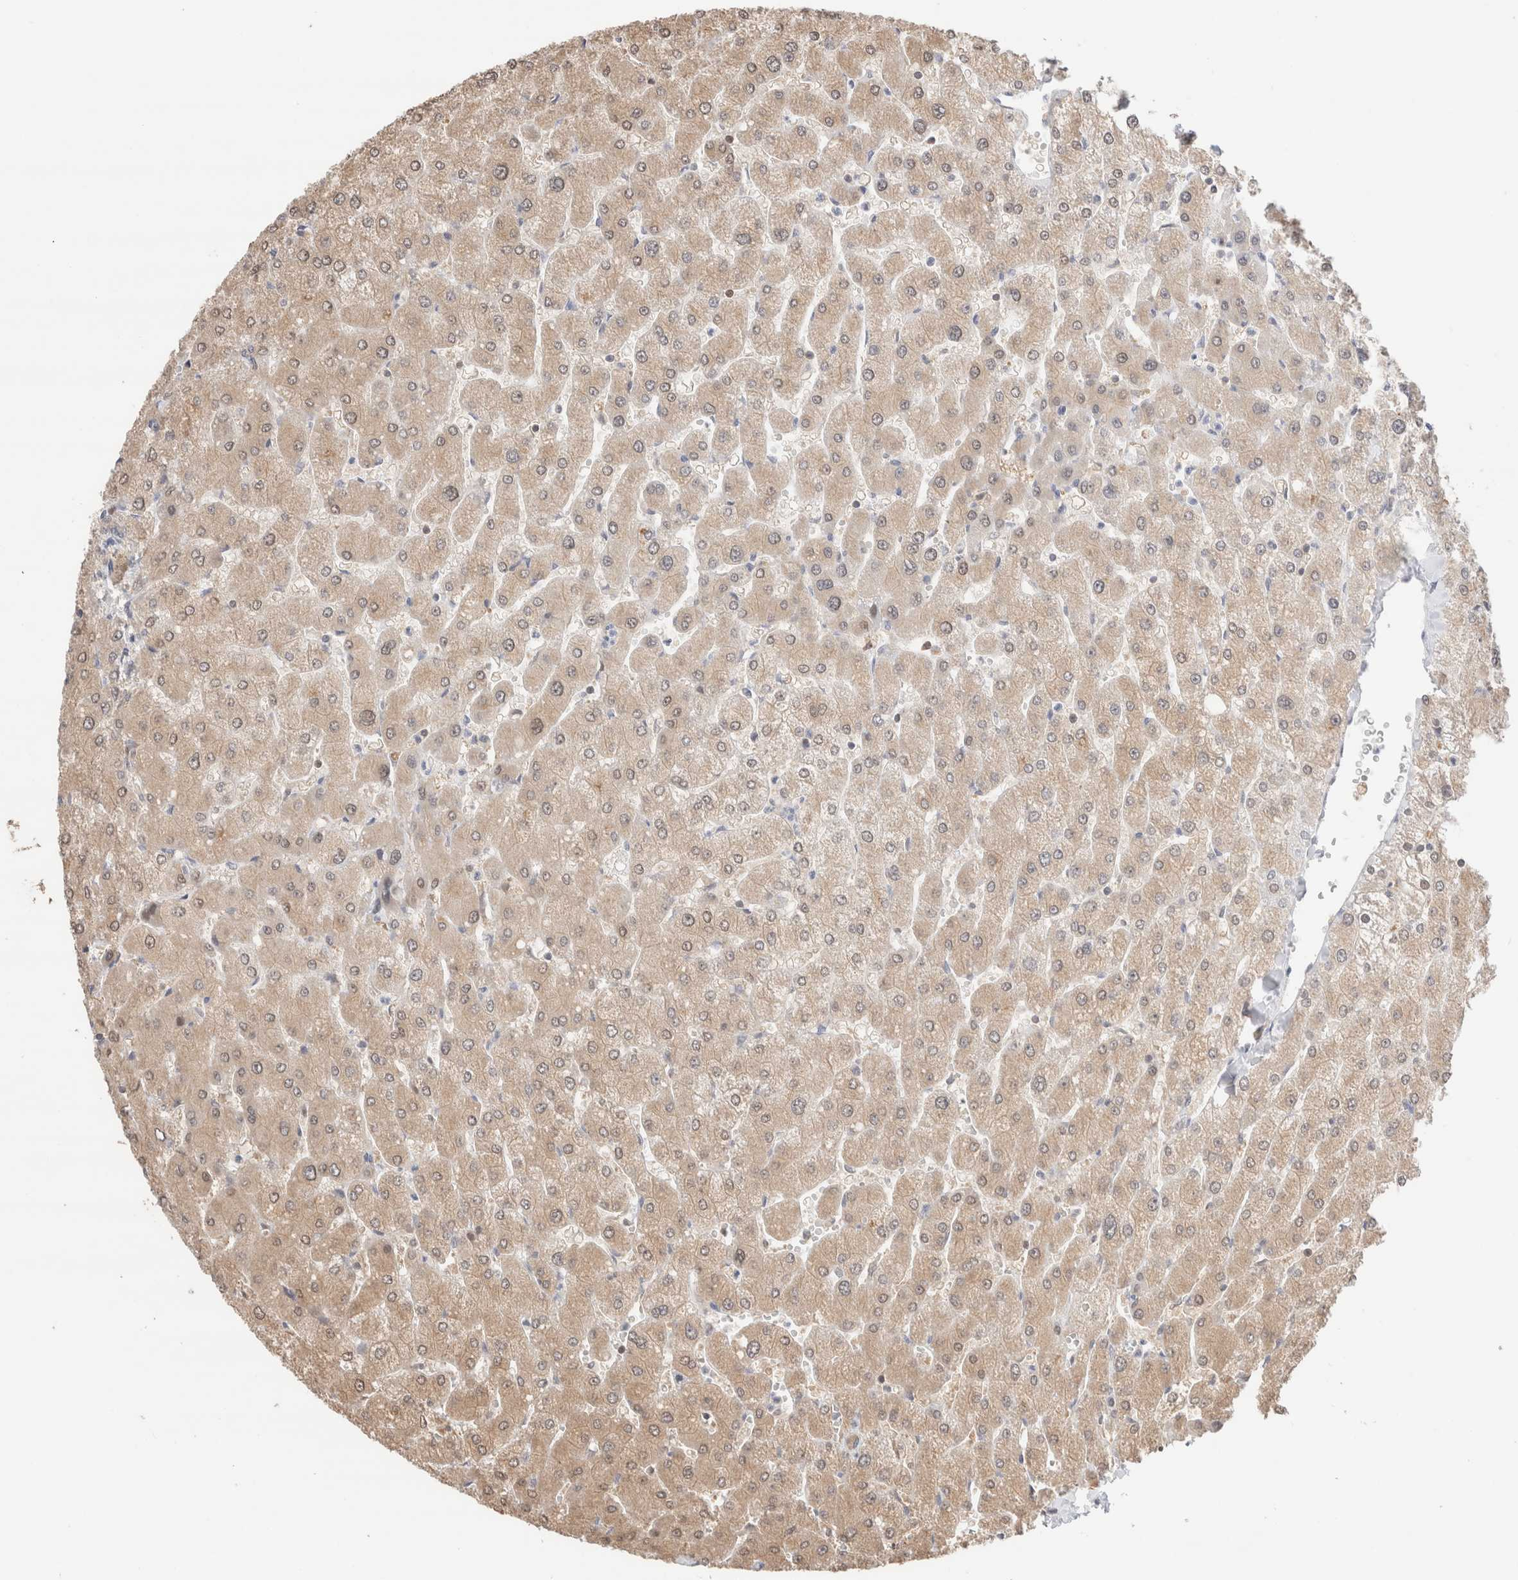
{"staining": {"intensity": "moderate", "quantity": ">75%", "location": "cytoplasmic/membranous"}, "tissue": "liver", "cell_type": "Cholangiocytes", "image_type": "normal", "snomed": [{"axis": "morphology", "description": "Normal tissue, NOS"}, {"axis": "topography", "description": "Liver"}], "caption": "An IHC photomicrograph of benign tissue is shown. Protein staining in brown labels moderate cytoplasmic/membranous positivity in liver within cholangiocytes.", "gene": "C17orf97", "patient": {"sex": "male", "age": 55}}